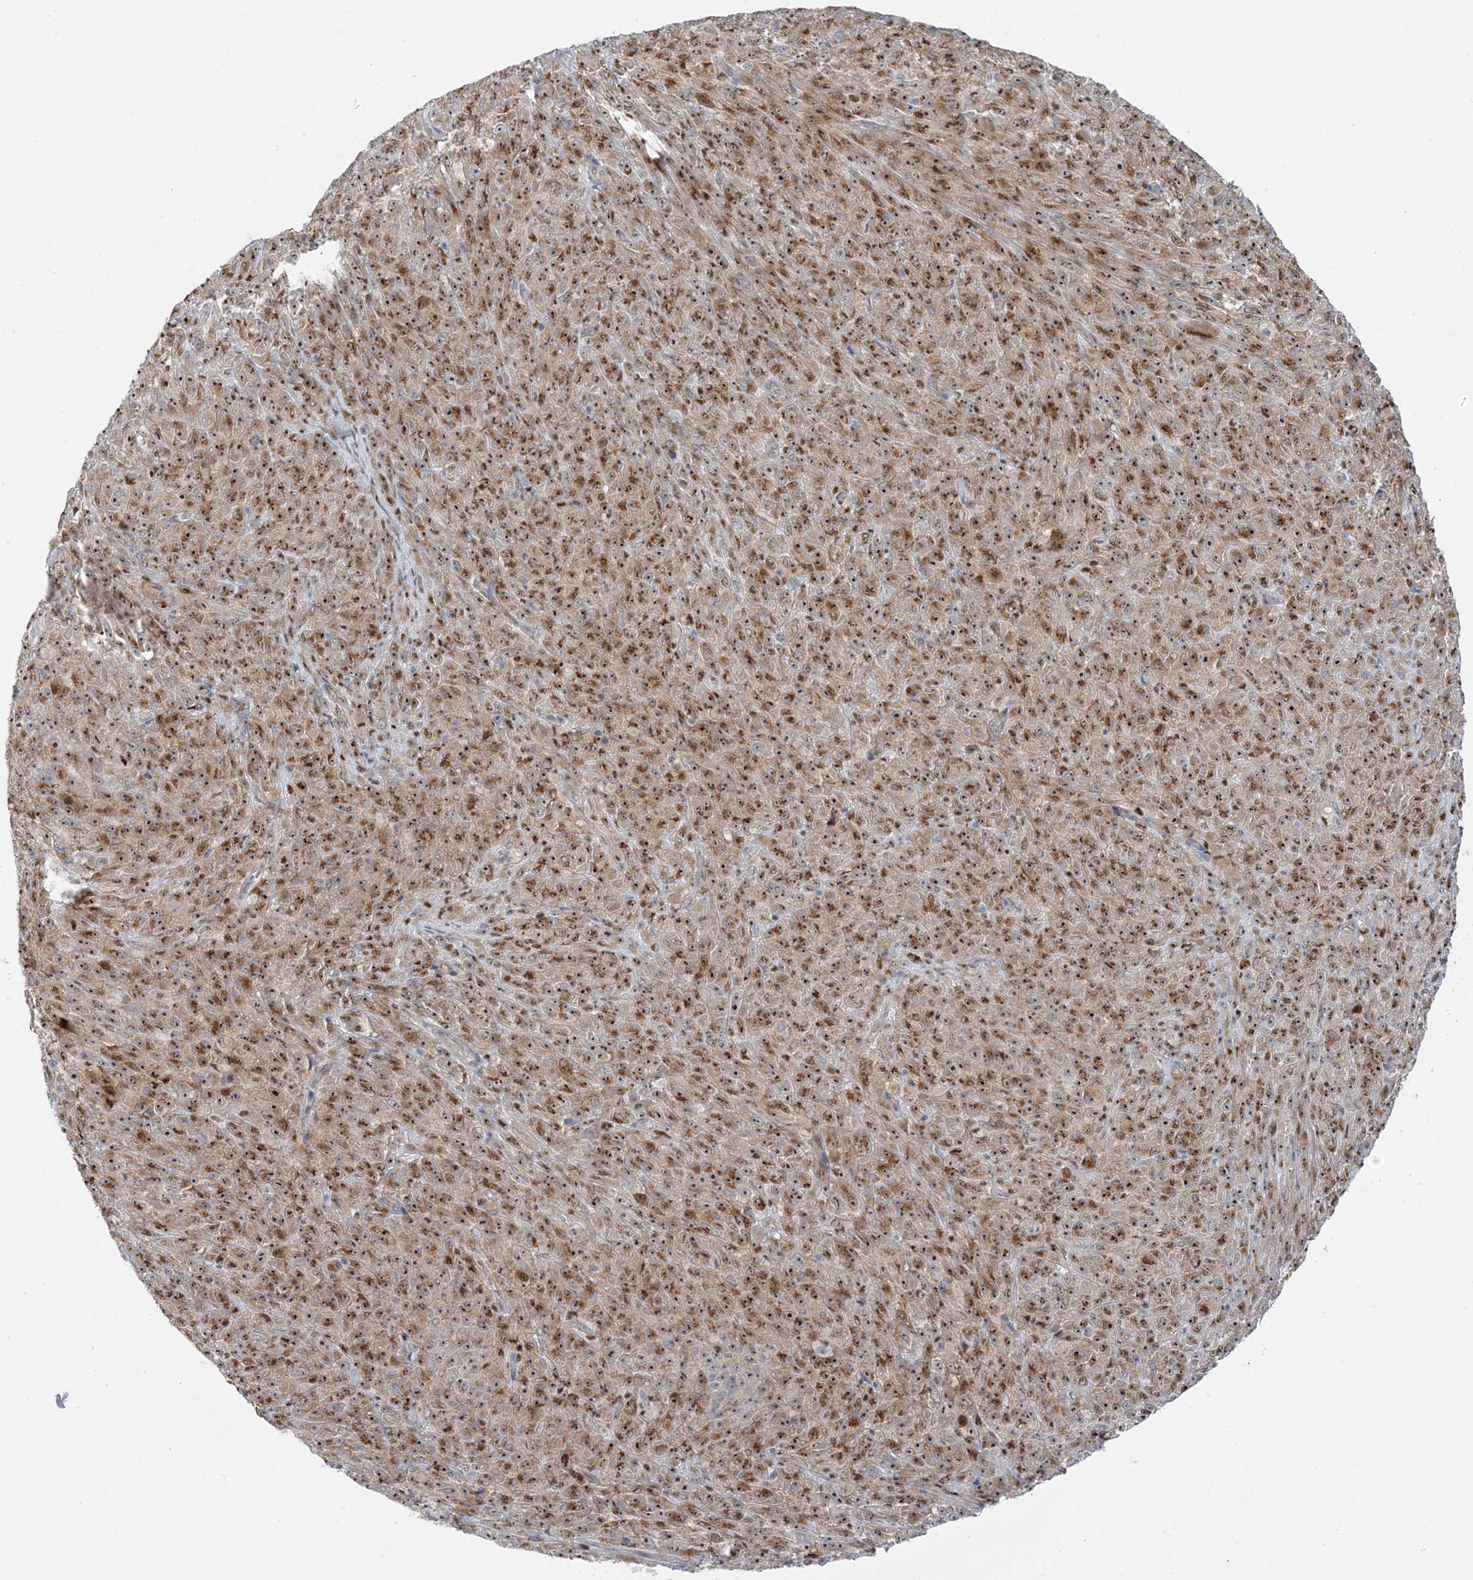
{"staining": {"intensity": "moderate", "quantity": ">75%", "location": "cytoplasmic/membranous,nuclear"}, "tissue": "melanoma", "cell_type": "Tumor cells", "image_type": "cancer", "snomed": [{"axis": "morphology", "description": "Malignant melanoma, NOS"}, {"axis": "topography", "description": "Skin"}], "caption": "Immunohistochemical staining of melanoma reveals moderate cytoplasmic/membranous and nuclear protein staining in approximately >75% of tumor cells.", "gene": "MARS2", "patient": {"sex": "female", "age": 82}}